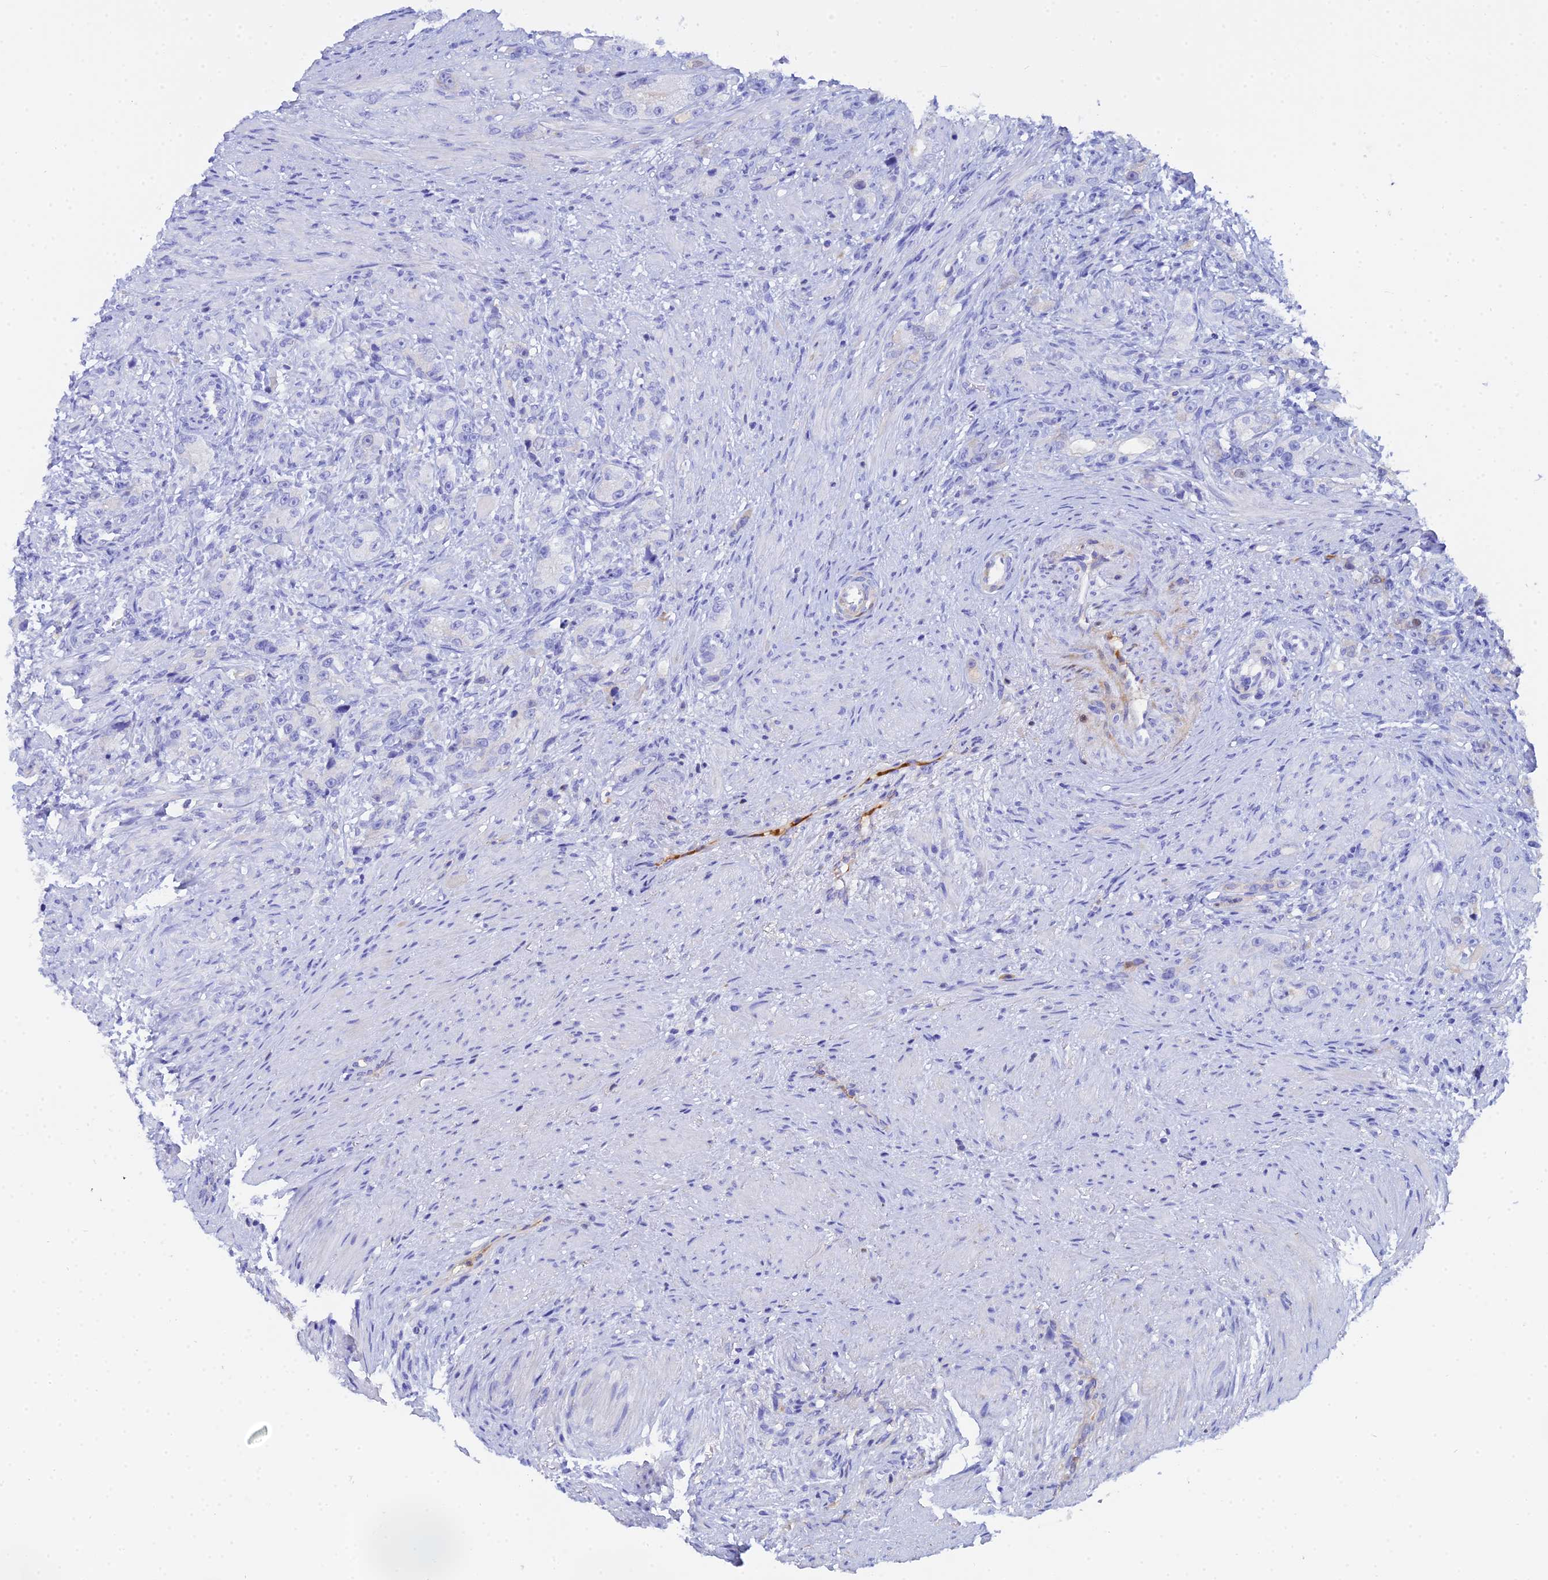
{"staining": {"intensity": "negative", "quantity": "none", "location": "none"}, "tissue": "prostate cancer", "cell_type": "Tumor cells", "image_type": "cancer", "snomed": [{"axis": "morphology", "description": "Adenocarcinoma, High grade"}, {"axis": "topography", "description": "Prostate"}], "caption": "High power microscopy histopathology image of an IHC image of high-grade adenocarcinoma (prostate), revealing no significant positivity in tumor cells. The staining is performed using DAB brown chromogen with nuclei counter-stained in using hematoxylin.", "gene": "CELA3A", "patient": {"sex": "male", "age": 63}}